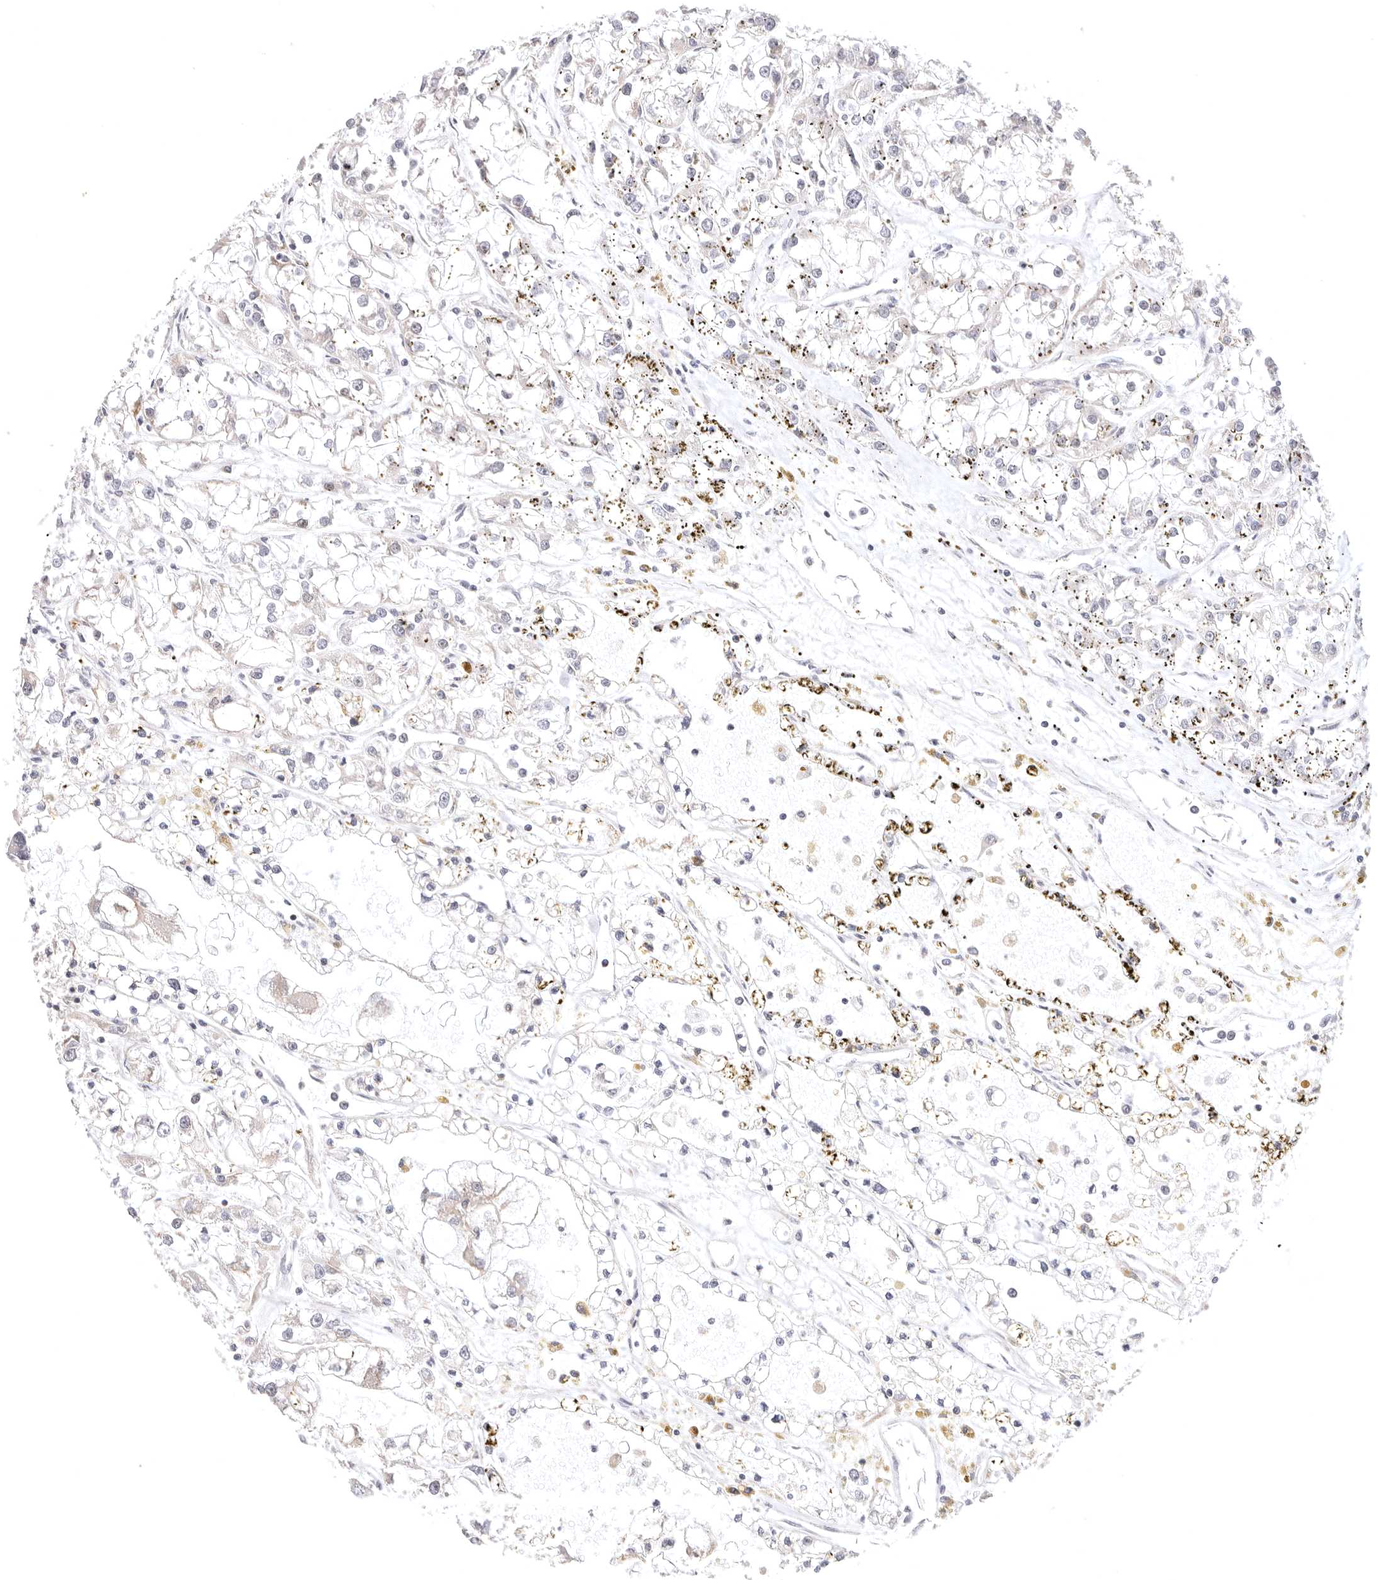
{"staining": {"intensity": "negative", "quantity": "none", "location": "none"}, "tissue": "renal cancer", "cell_type": "Tumor cells", "image_type": "cancer", "snomed": [{"axis": "morphology", "description": "Adenocarcinoma, NOS"}, {"axis": "topography", "description": "Kidney"}], "caption": "Renal adenocarcinoma stained for a protein using IHC demonstrates no expression tumor cells.", "gene": "KCMF1", "patient": {"sex": "female", "age": 52}}